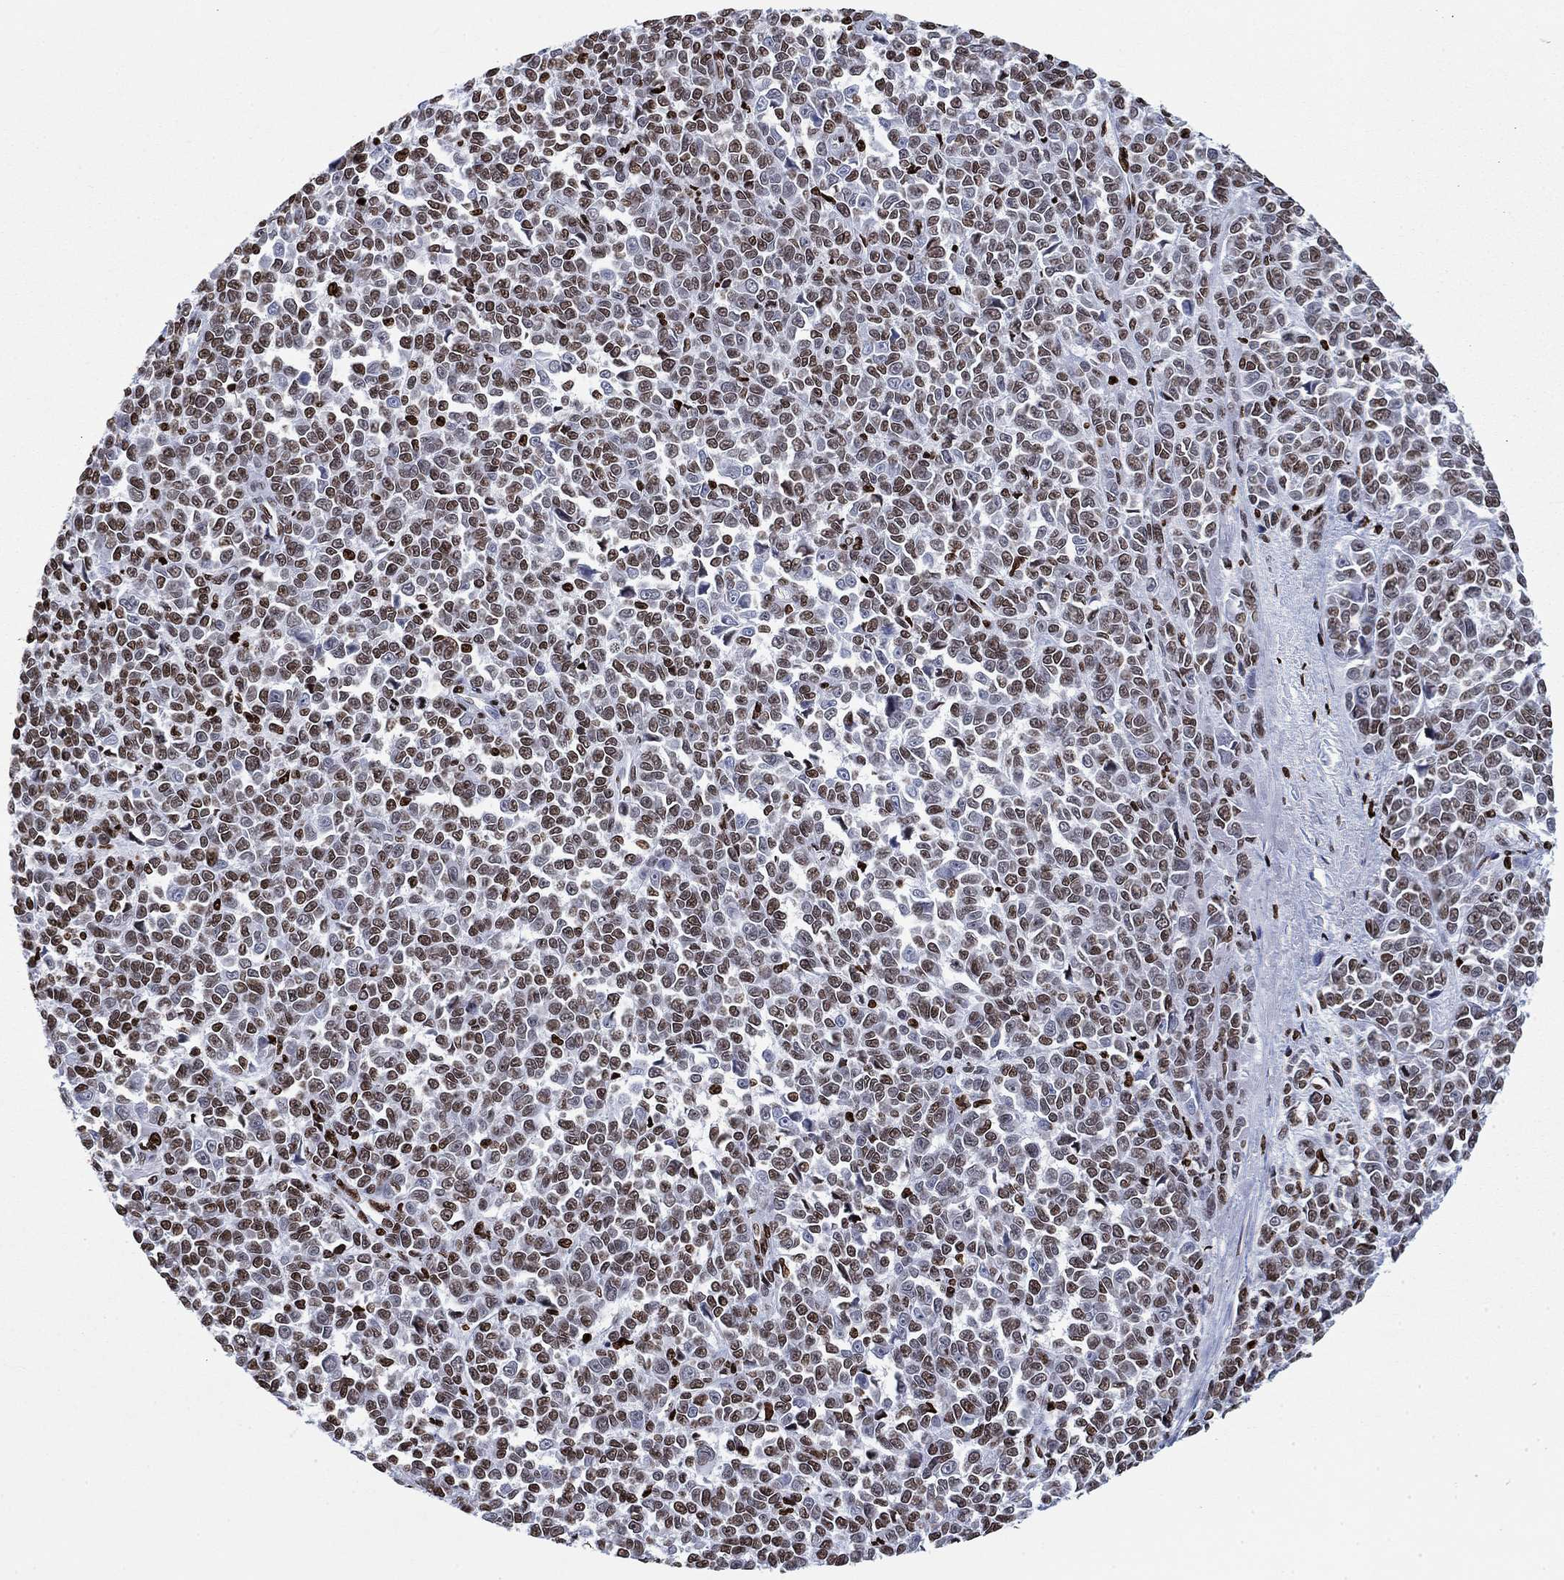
{"staining": {"intensity": "moderate", "quantity": "25%-75%", "location": "nuclear"}, "tissue": "melanoma", "cell_type": "Tumor cells", "image_type": "cancer", "snomed": [{"axis": "morphology", "description": "Malignant melanoma, NOS"}, {"axis": "topography", "description": "Skin"}], "caption": "The immunohistochemical stain shows moderate nuclear positivity in tumor cells of melanoma tissue.", "gene": "H1-5", "patient": {"sex": "female", "age": 95}}